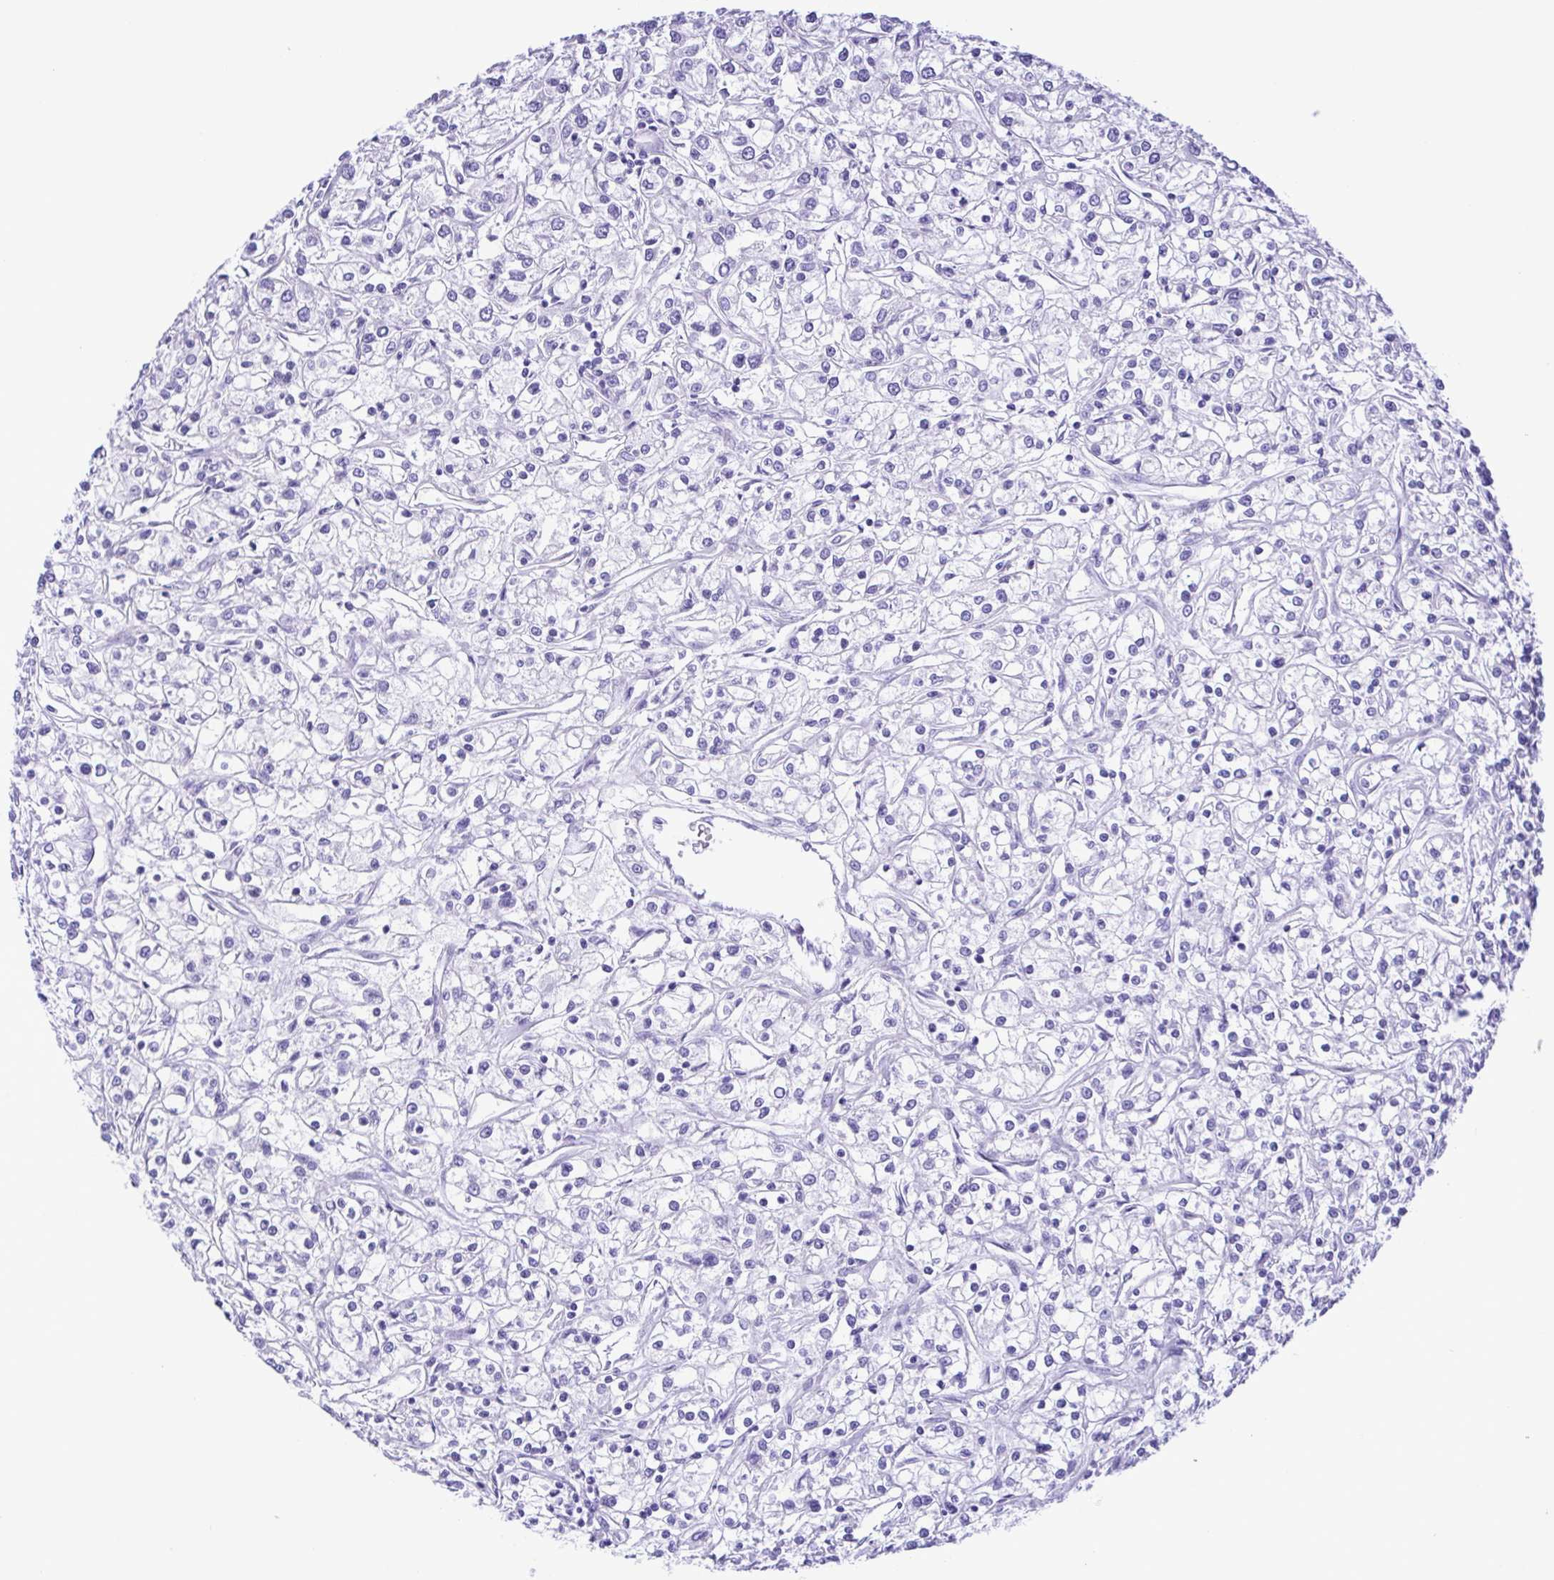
{"staining": {"intensity": "negative", "quantity": "none", "location": "none"}, "tissue": "renal cancer", "cell_type": "Tumor cells", "image_type": "cancer", "snomed": [{"axis": "morphology", "description": "Adenocarcinoma, NOS"}, {"axis": "topography", "description": "Kidney"}], "caption": "This is an immunohistochemistry (IHC) image of human renal cancer. There is no expression in tumor cells.", "gene": "PAK3", "patient": {"sex": "female", "age": 59}}